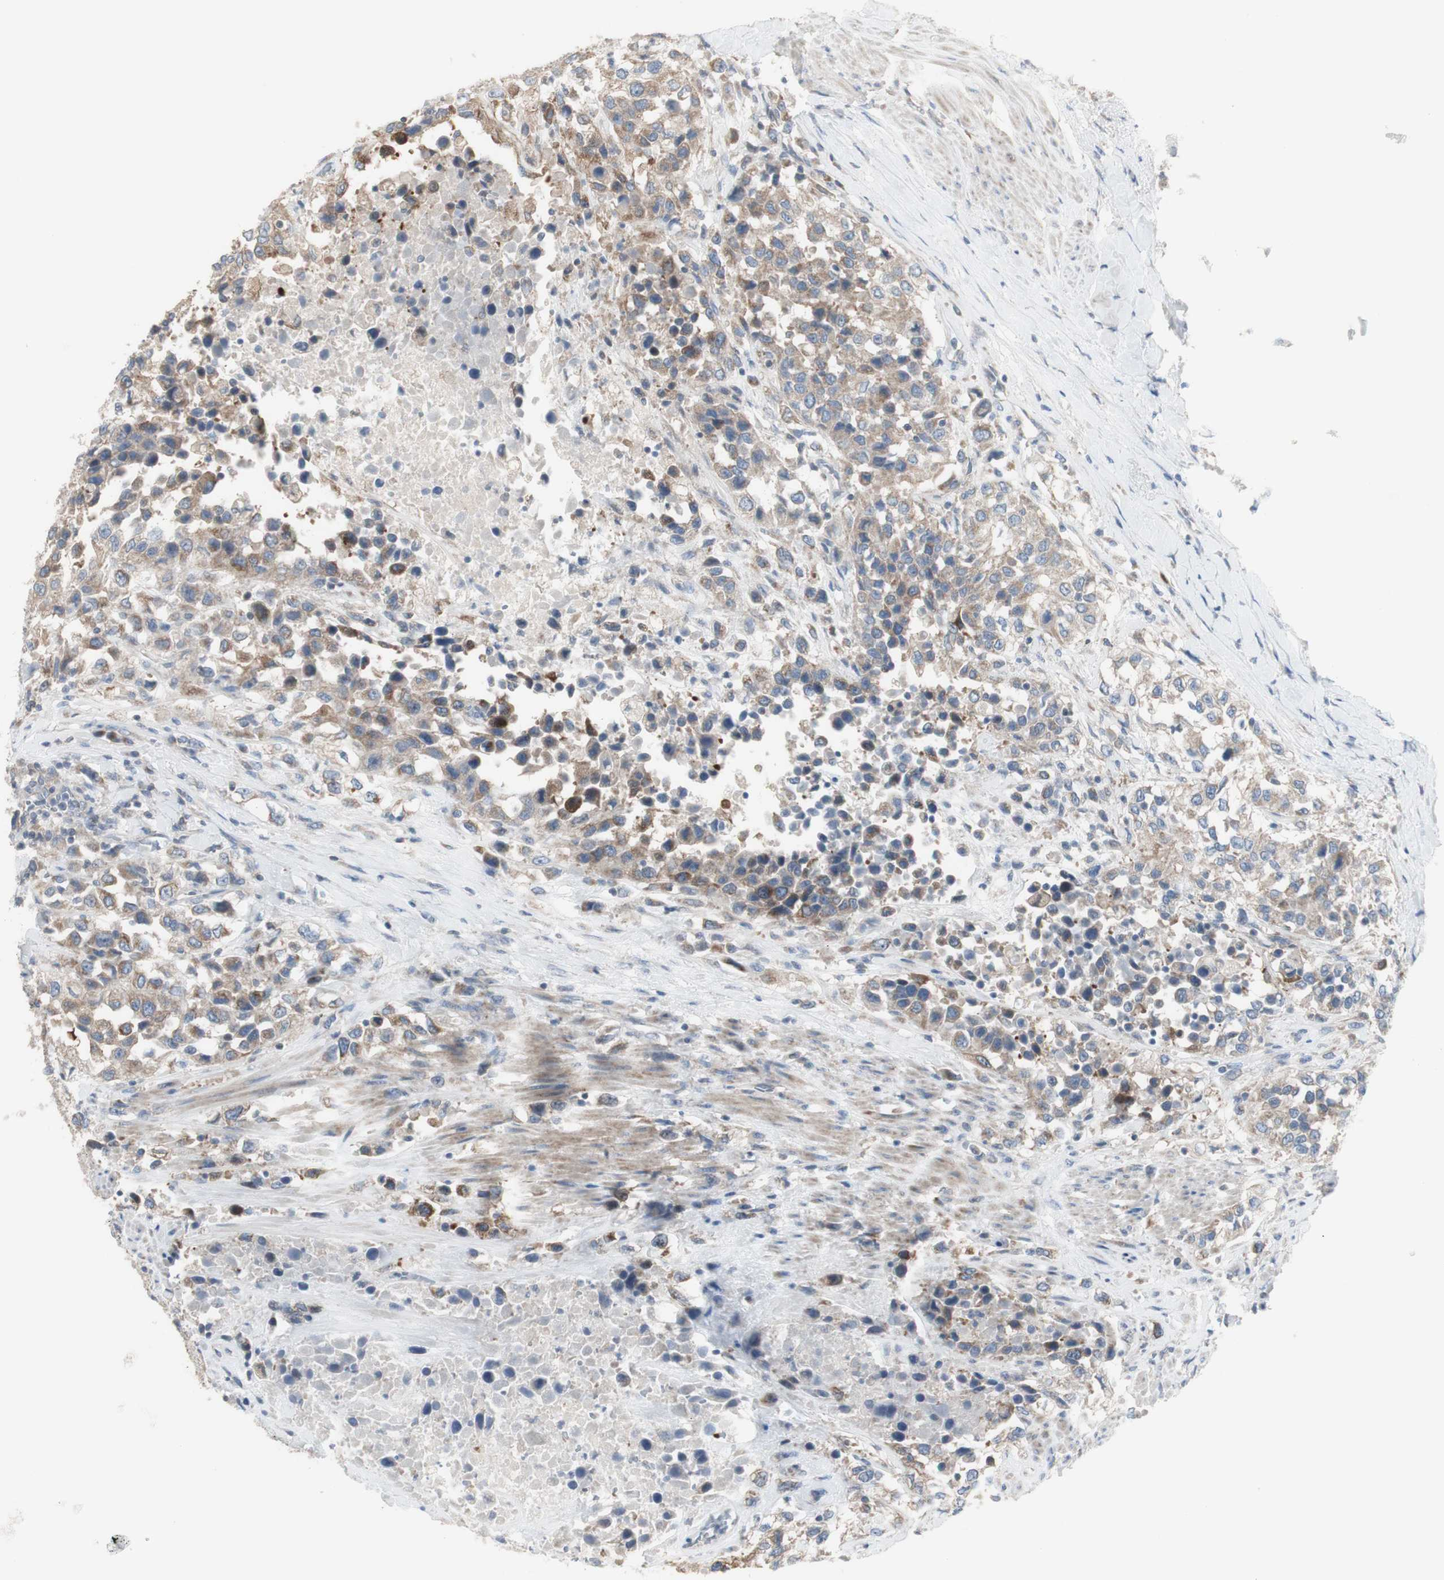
{"staining": {"intensity": "weak", "quantity": "25%-75%", "location": "cytoplasmic/membranous"}, "tissue": "urothelial cancer", "cell_type": "Tumor cells", "image_type": "cancer", "snomed": [{"axis": "morphology", "description": "Urothelial carcinoma, High grade"}, {"axis": "topography", "description": "Urinary bladder"}], "caption": "Urothelial carcinoma (high-grade) tissue demonstrates weak cytoplasmic/membranous staining in approximately 25%-75% of tumor cells, visualized by immunohistochemistry.", "gene": "C3orf52", "patient": {"sex": "female", "age": 80}}